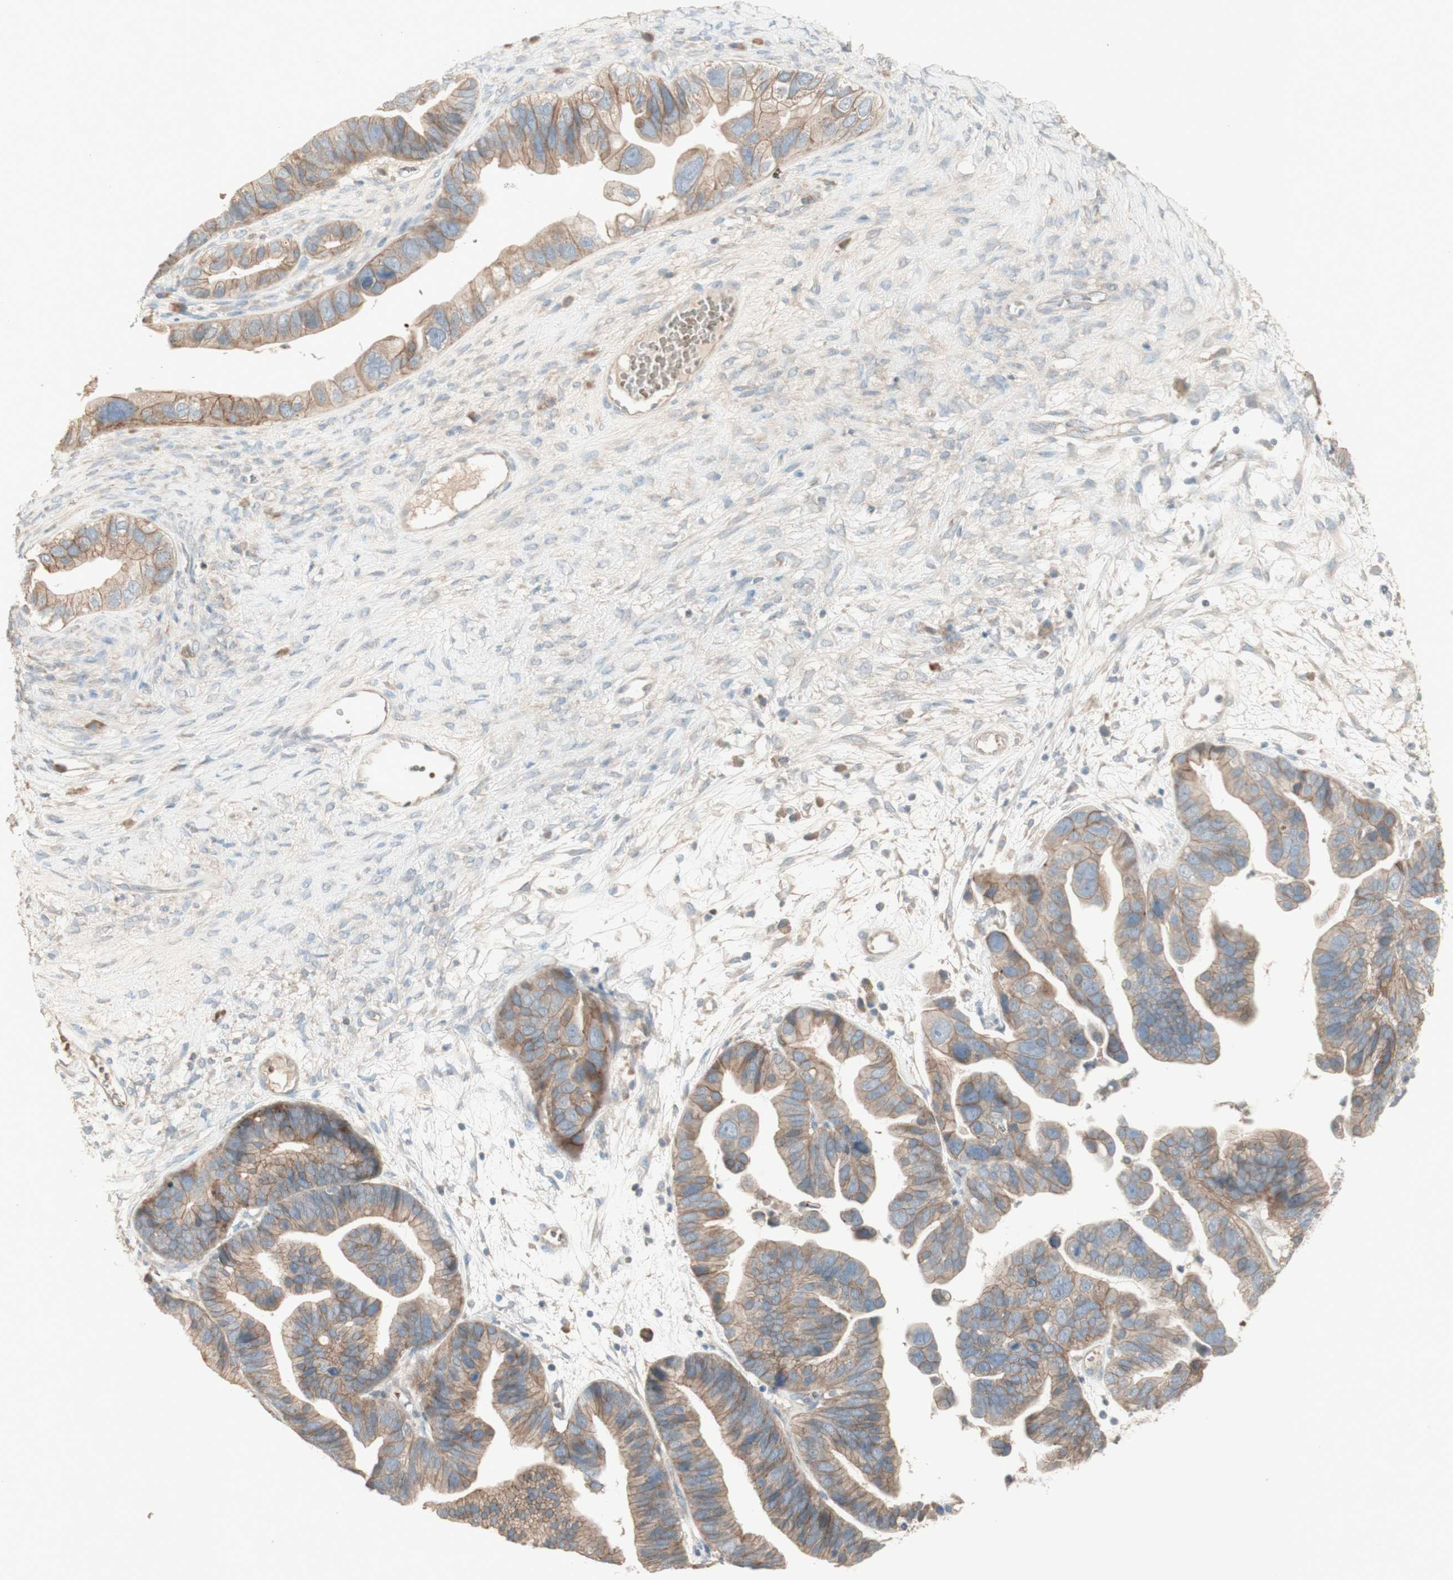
{"staining": {"intensity": "moderate", "quantity": ">75%", "location": "cytoplasmic/membranous"}, "tissue": "ovarian cancer", "cell_type": "Tumor cells", "image_type": "cancer", "snomed": [{"axis": "morphology", "description": "Cystadenocarcinoma, serous, NOS"}, {"axis": "topography", "description": "Ovary"}], "caption": "The photomicrograph displays staining of ovarian cancer, revealing moderate cytoplasmic/membranous protein expression (brown color) within tumor cells. (Brightfield microscopy of DAB IHC at high magnification).", "gene": "PTGER4", "patient": {"sex": "female", "age": 56}}